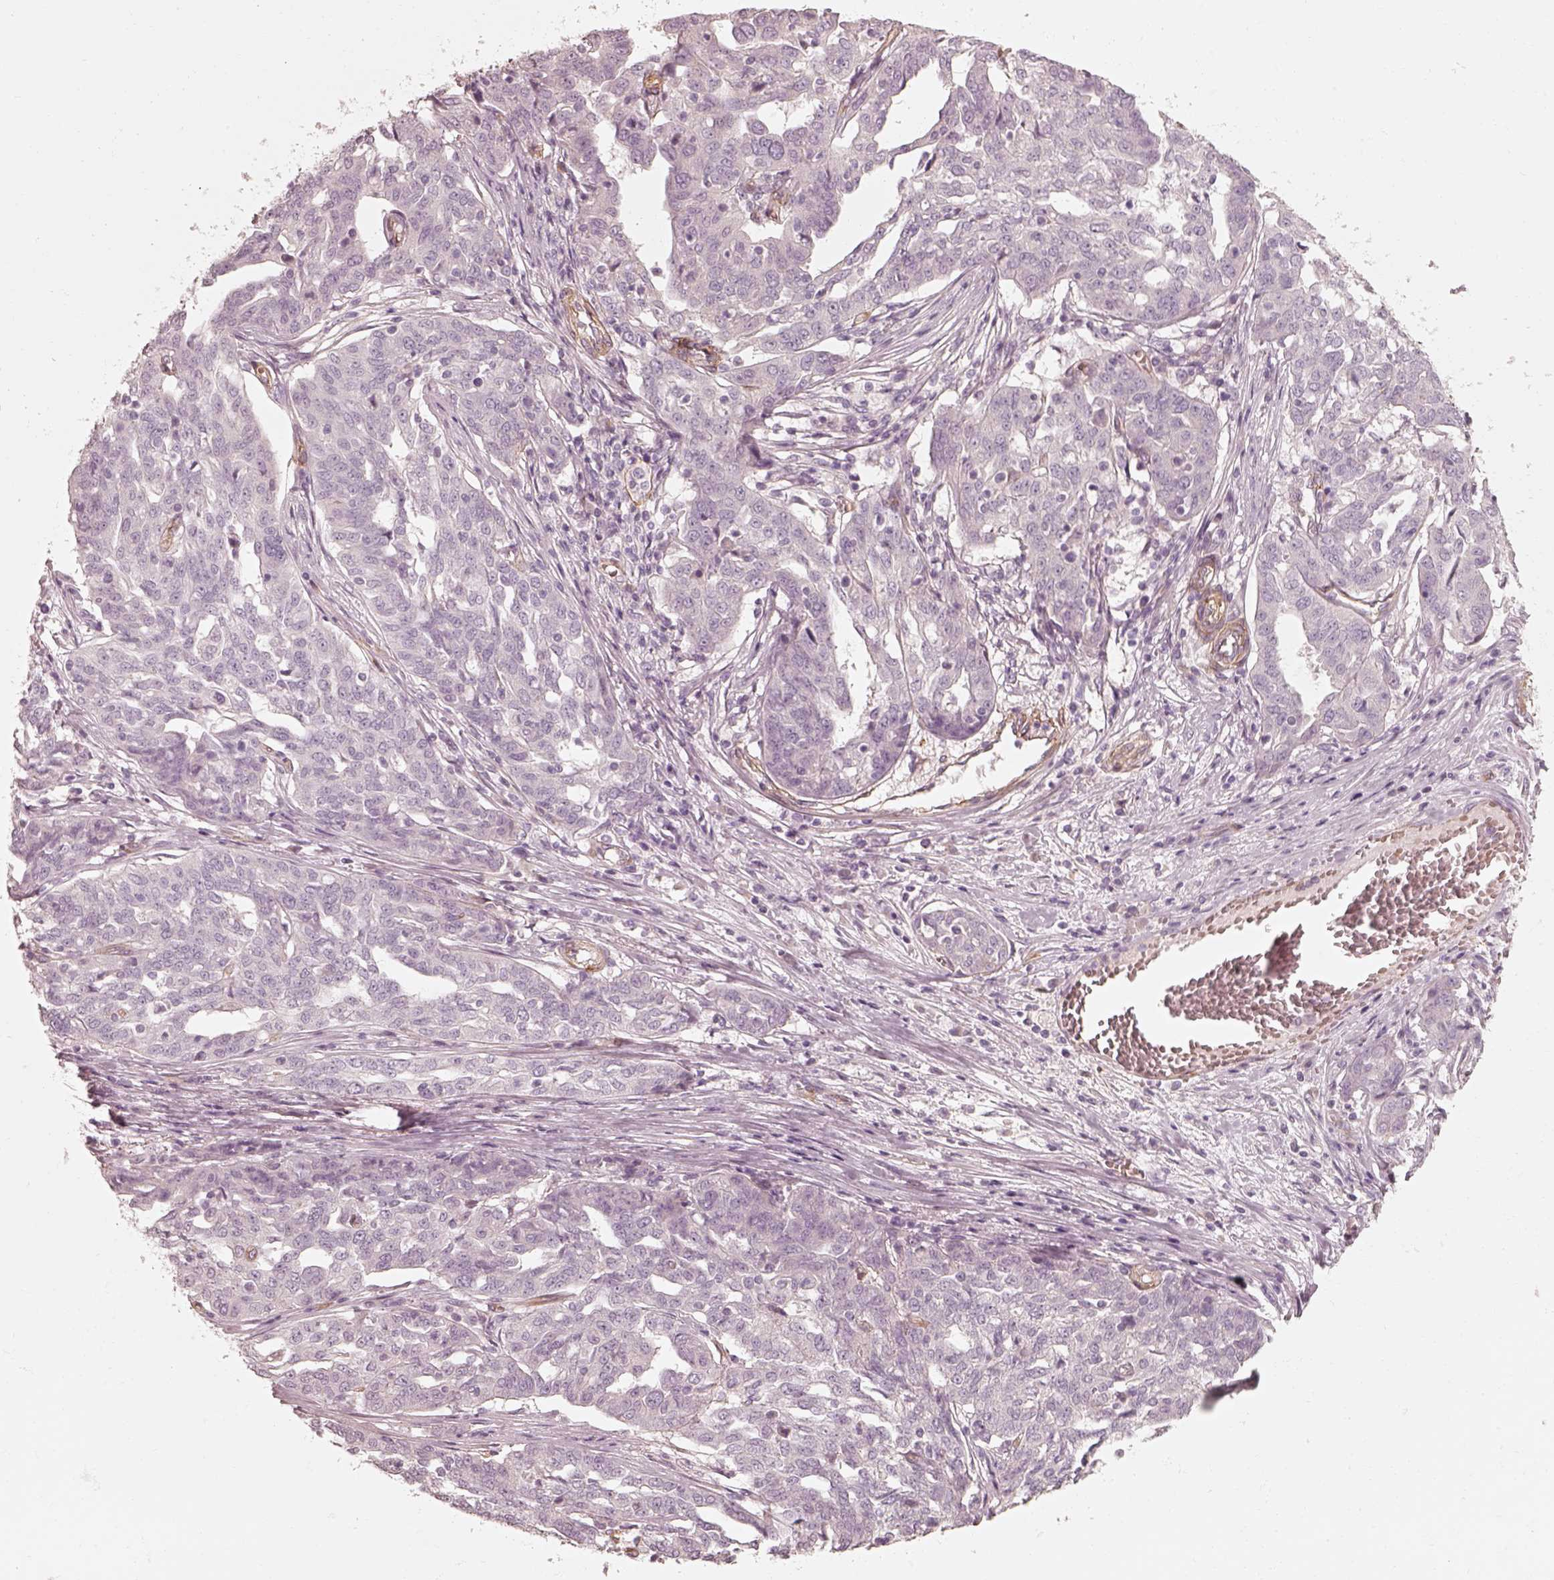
{"staining": {"intensity": "negative", "quantity": "none", "location": "none"}, "tissue": "ovarian cancer", "cell_type": "Tumor cells", "image_type": "cancer", "snomed": [{"axis": "morphology", "description": "Cystadenocarcinoma, serous, NOS"}, {"axis": "topography", "description": "Ovary"}], "caption": "DAB immunohistochemical staining of human serous cystadenocarcinoma (ovarian) displays no significant staining in tumor cells. The staining is performed using DAB brown chromogen with nuclei counter-stained in using hematoxylin.", "gene": "CRYM", "patient": {"sex": "female", "age": 67}}